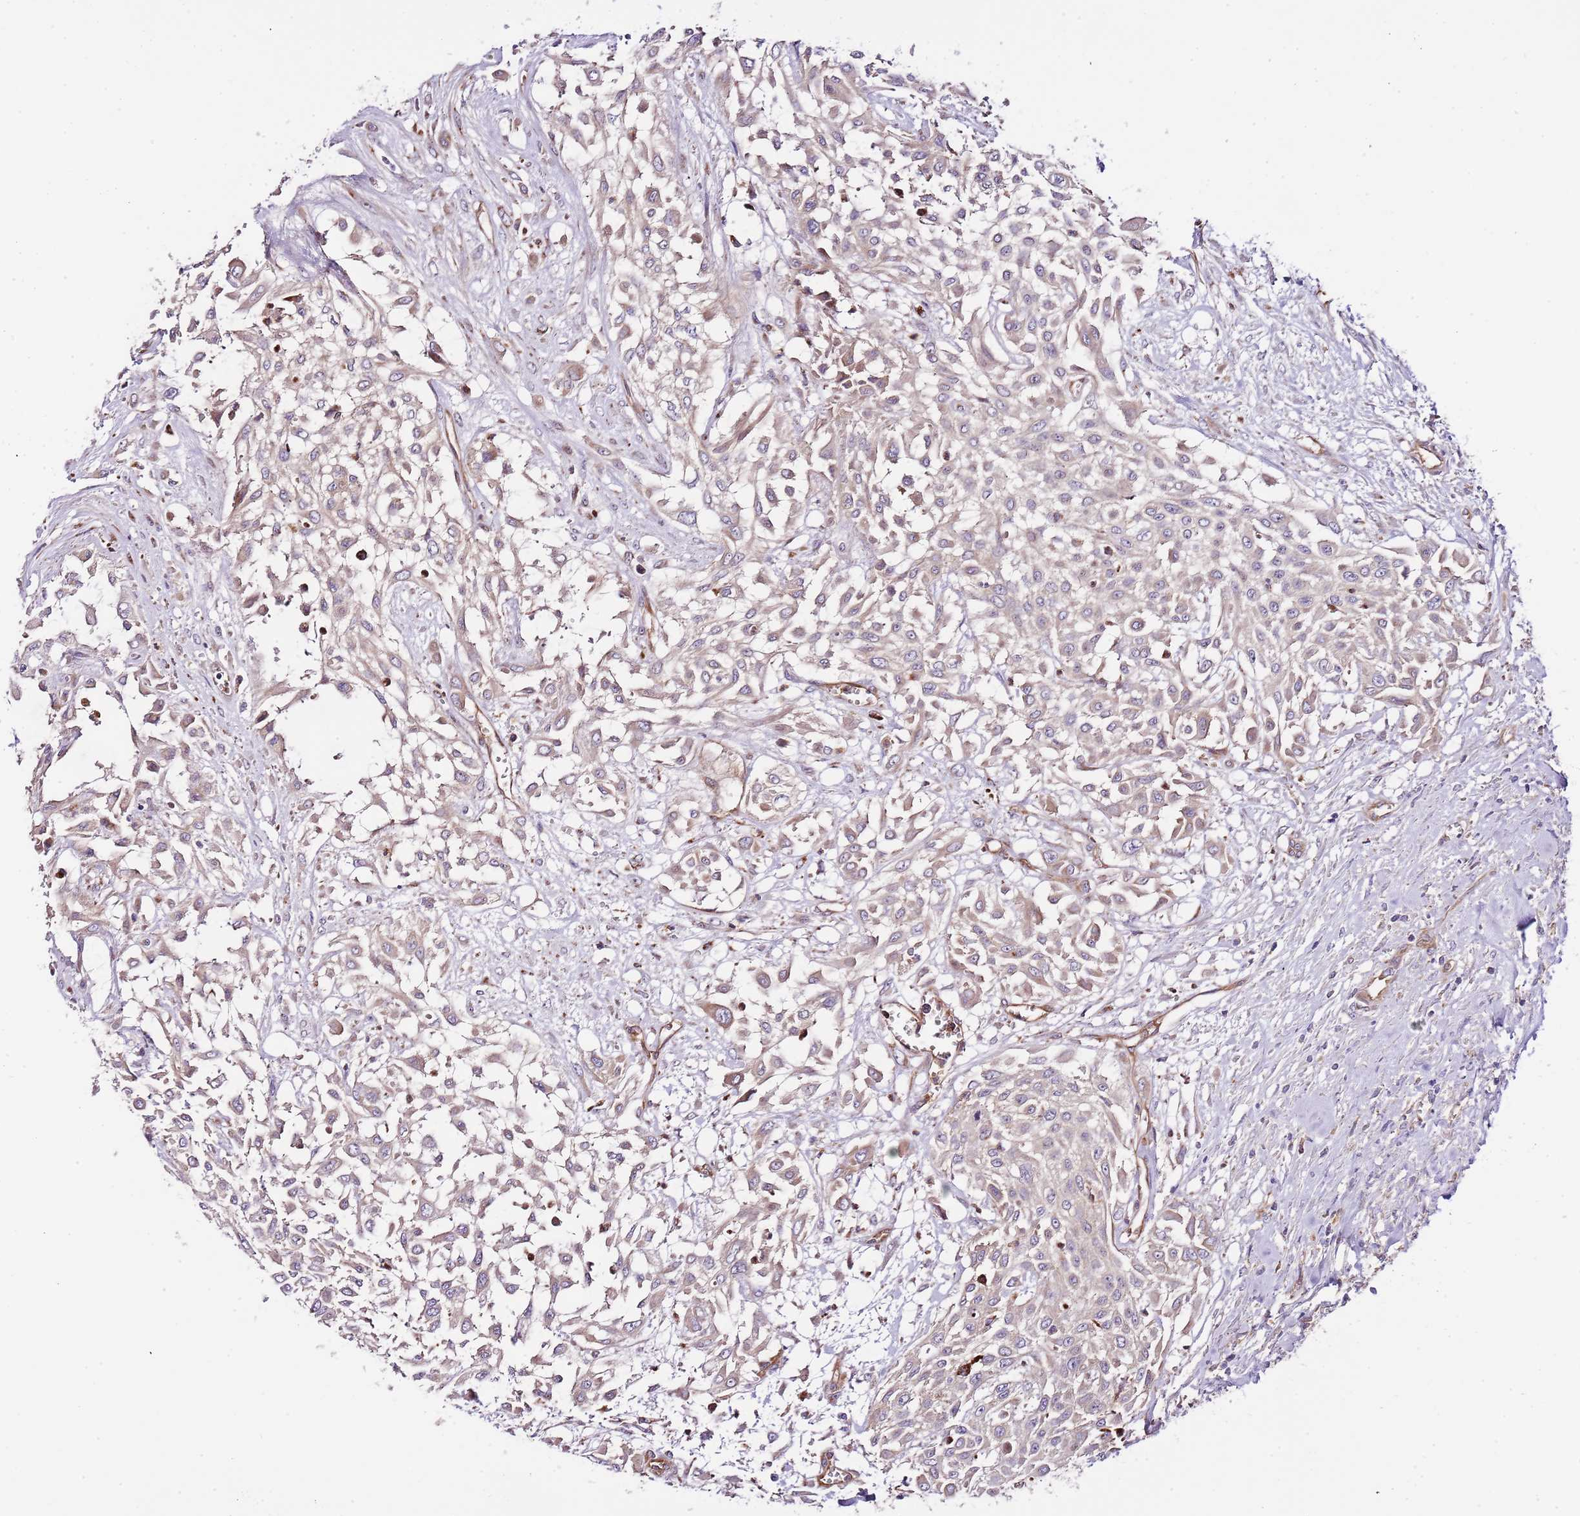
{"staining": {"intensity": "weak", "quantity": "25%-75%", "location": "cytoplasmic/membranous"}, "tissue": "urothelial cancer", "cell_type": "Tumor cells", "image_type": "cancer", "snomed": [{"axis": "morphology", "description": "Urothelial carcinoma, High grade"}, {"axis": "topography", "description": "Urinary bladder"}], "caption": "Immunohistochemistry of urothelial cancer demonstrates low levels of weak cytoplasmic/membranous positivity in about 25%-75% of tumor cells.", "gene": "DOCK6", "patient": {"sex": "male", "age": 57}}